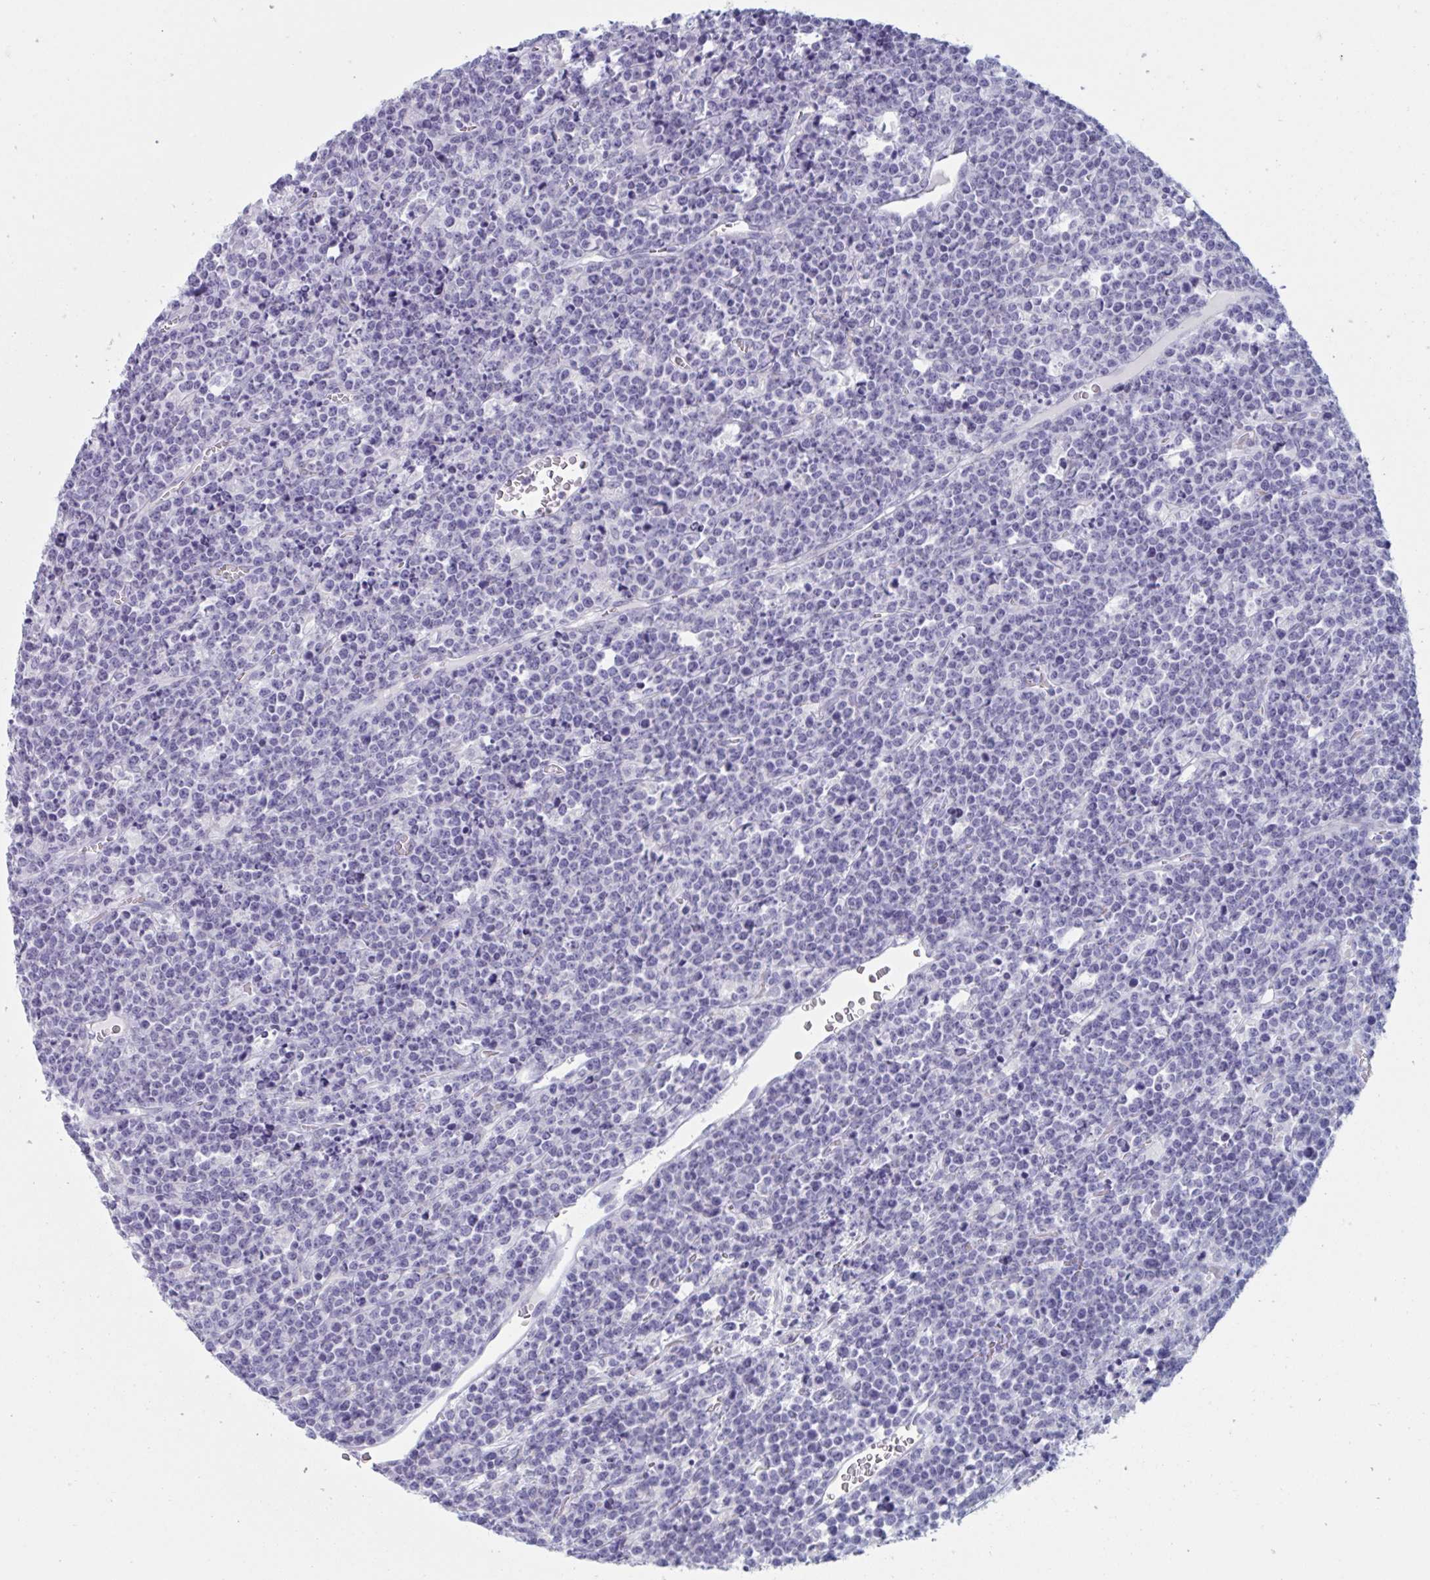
{"staining": {"intensity": "negative", "quantity": "none", "location": "none"}, "tissue": "lymphoma", "cell_type": "Tumor cells", "image_type": "cancer", "snomed": [{"axis": "morphology", "description": "Malignant lymphoma, non-Hodgkin's type, High grade"}, {"axis": "topography", "description": "Ovary"}], "caption": "Immunohistochemistry histopathology image of neoplastic tissue: human high-grade malignant lymphoma, non-Hodgkin's type stained with DAB displays no significant protein staining in tumor cells.", "gene": "HSD11B2", "patient": {"sex": "female", "age": 56}}